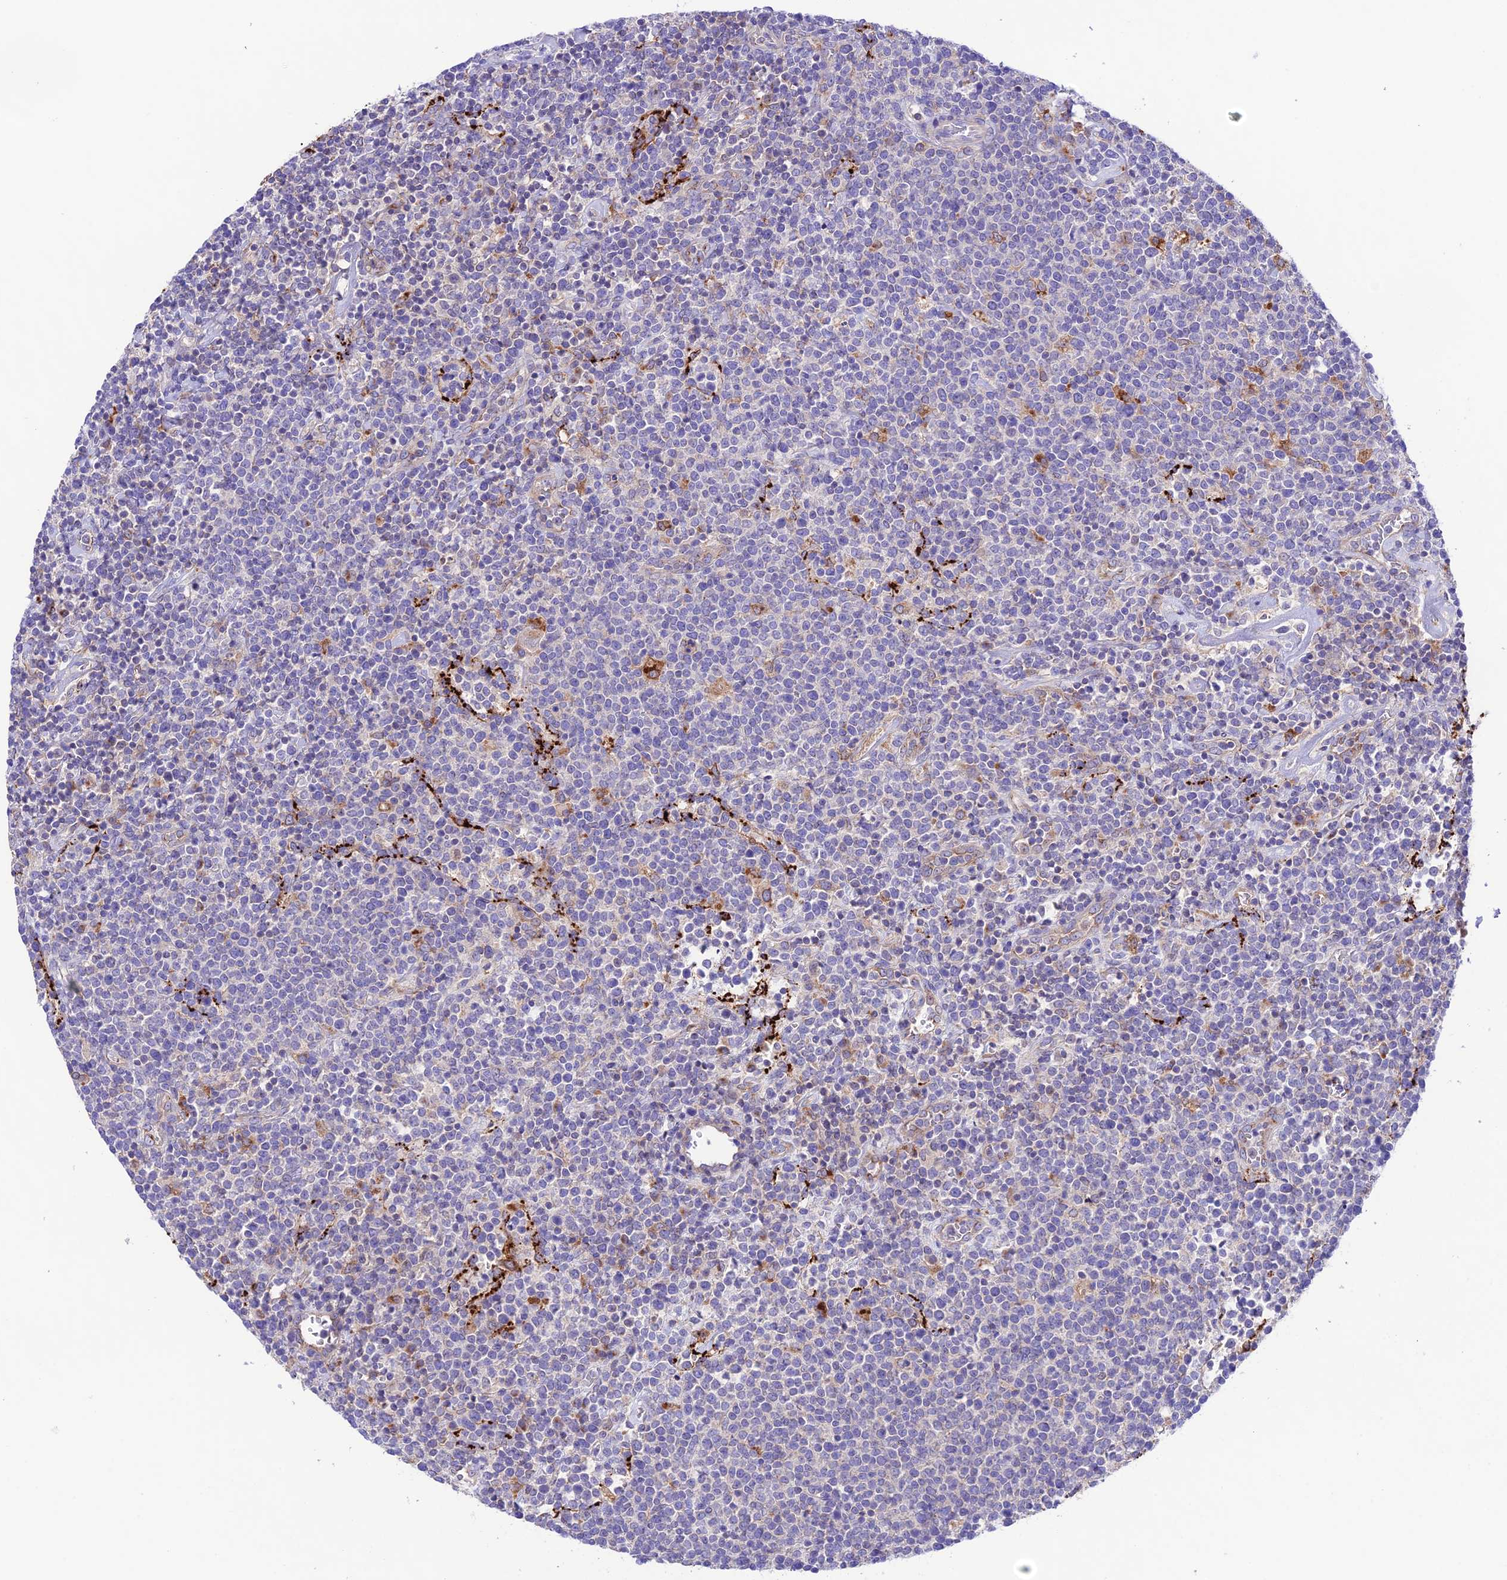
{"staining": {"intensity": "negative", "quantity": "none", "location": "none"}, "tissue": "lymphoma", "cell_type": "Tumor cells", "image_type": "cancer", "snomed": [{"axis": "morphology", "description": "Malignant lymphoma, non-Hodgkin's type, High grade"}, {"axis": "topography", "description": "Lymph node"}], "caption": "Malignant lymphoma, non-Hodgkin's type (high-grade) was stained to show a protein in brown. There is no significant staining in tumor cells.", "gene": "LACTB2", "patient": {"sex": "male", "age": 61}}